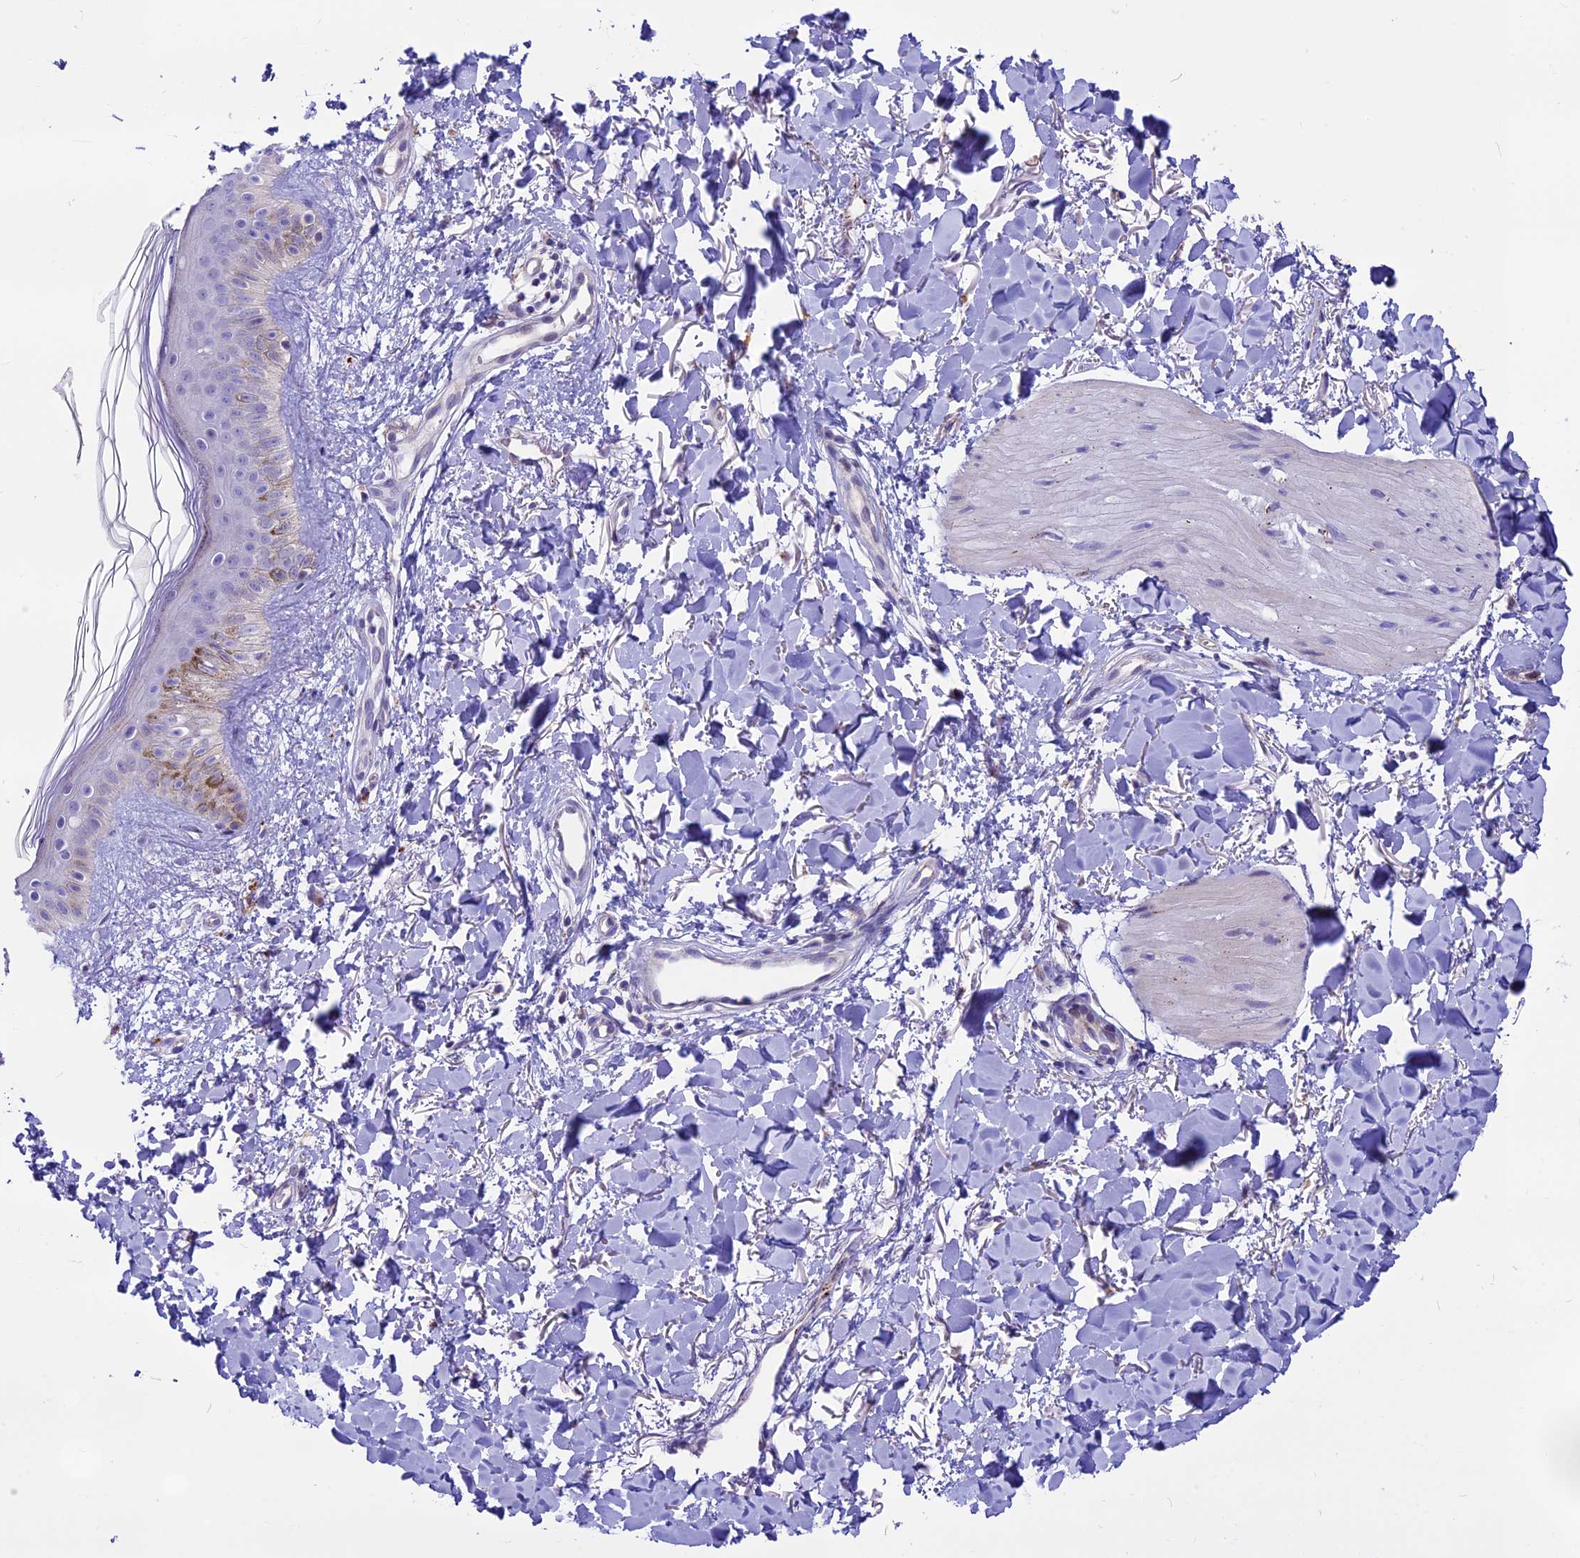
{"staining": {"intensity": "weak", "quantity": ">75%", "location": "cytoplasmic/membranous"}, "tissue": "skin", "cell_type": "Fibroblasts", "image_type": "normal", "snomed": [{"axis": "morphology", "description": "Normal tissue, NOS"}, {"axis": "topography", "description": "Skin"}], "caption": "Brown immunohistochemical staining in unremarkable human skin exhibits weak cytoplasmic/membranous staining in about >75% of fibroblasts.", "gene": "THRSP", "patient": {"sex": "female", "age": 58}}